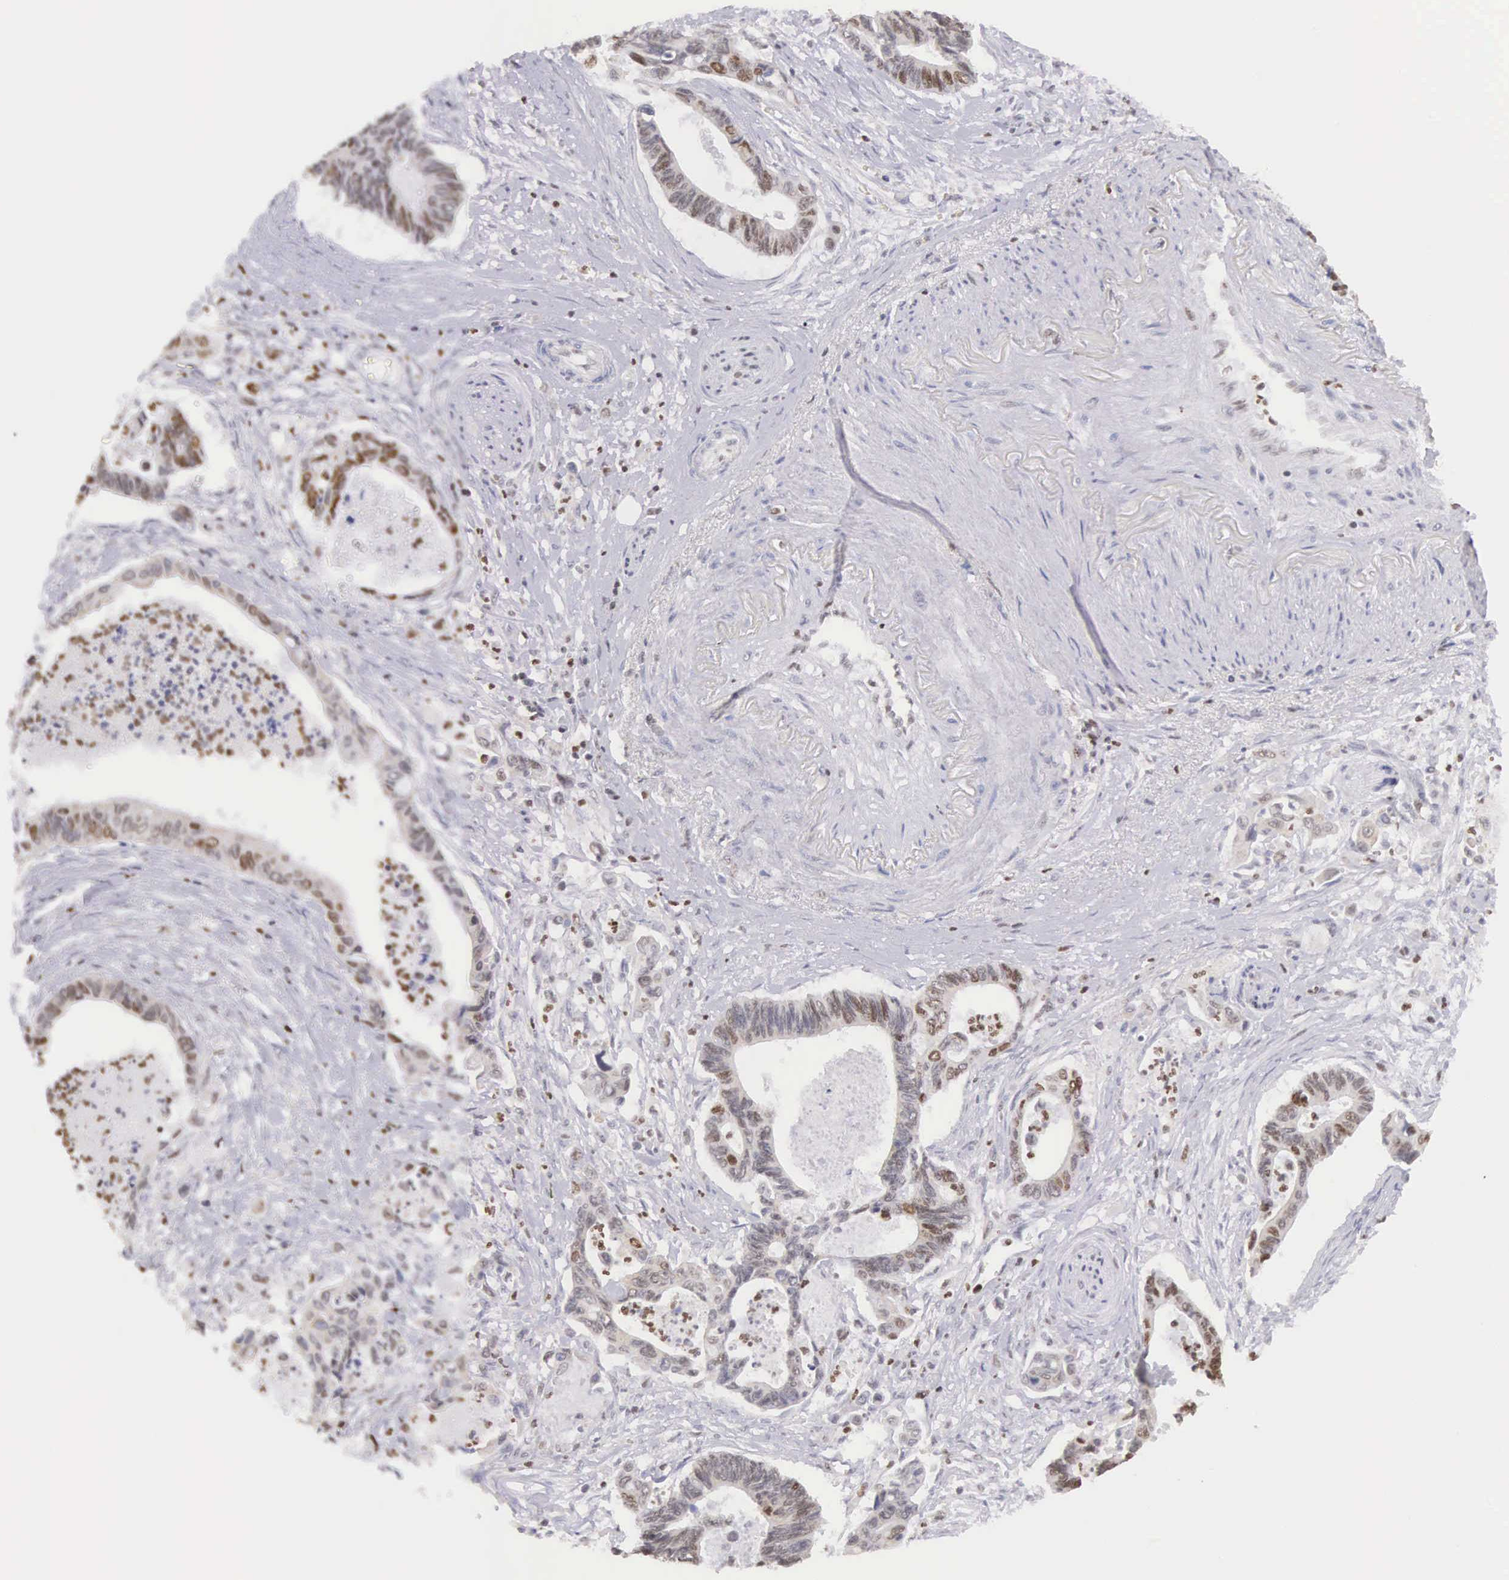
{"staining": {"intensity": "weak", "quantity": "25%-75%", "location": "nuclear"}, "tissue": "pancreatic cancer", "cell_type": "Tumor cells", "image_type": "cancer", "snomed": [{"axis": "morphology", "description": "Adenocarcinoma, NOS"}, {"axis": "topography", "description": "Pancreas"}], "caption": "Approximately 25%-75% of tumor cells in adenocarcinoma (pancreatic) display weak nuclear protein positivity as visualized by brown immunohistochemical staining.", "gene": "VRK1", "patient": {"sex": "female", "age": 70}}